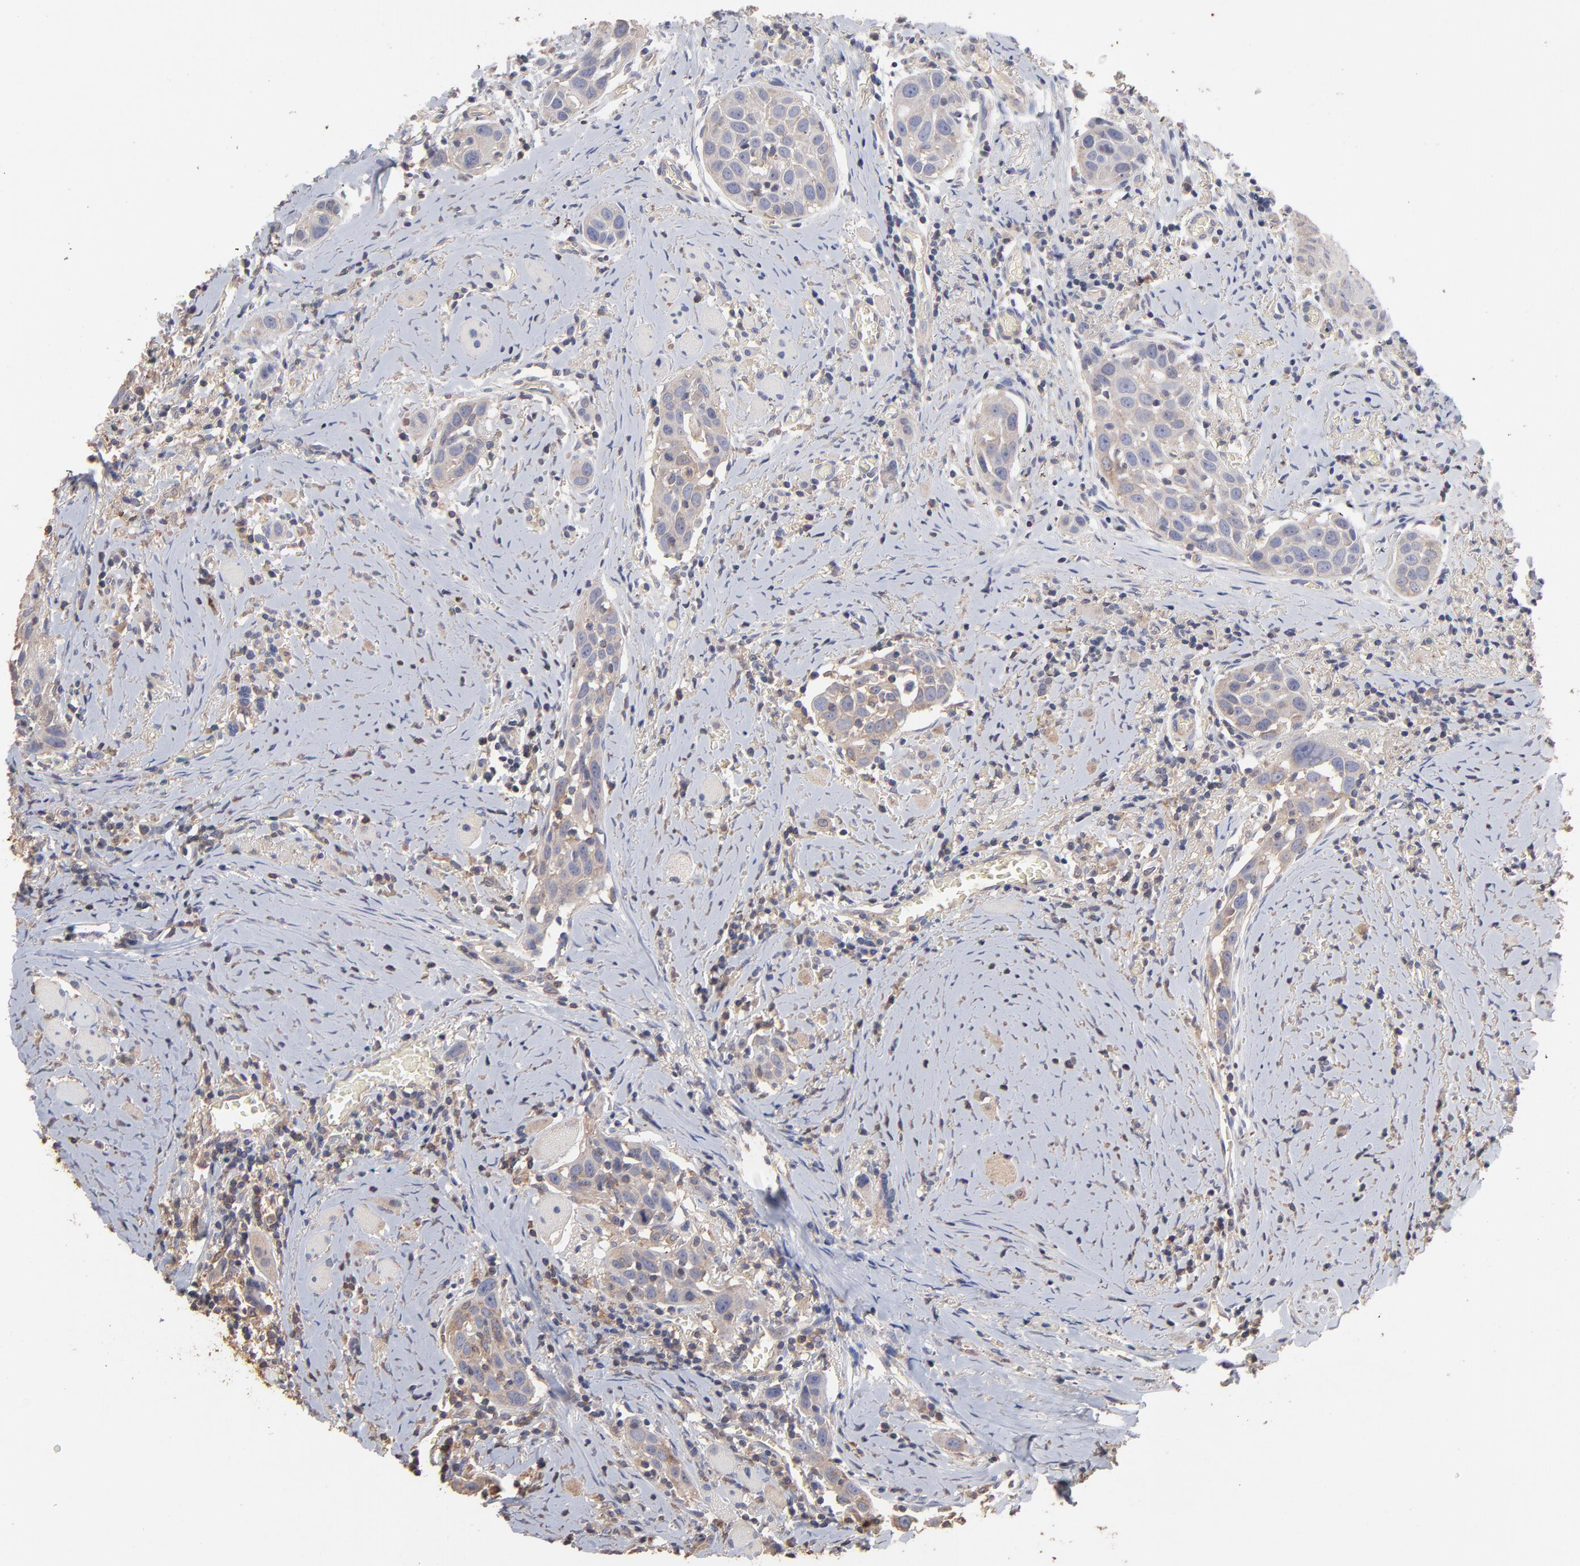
{"staining": {"intensity": "weak", "quantity": ">75%", "location": "cytoplasmic/membranous"}, "tissue": "head and neck cancer", "cell_type": "Tumor cells", "image_type": "cancer", "snomed": [{"axis": "morphology", "description": "Squamous cell carcinoma, NOS"}, {"axis": "topography", "description": "Oral tissue"}, {"axis": "topography", "description": "Head-Neck"}], "caption": "An image of head and neck squamous cell carcinoma stained for a protein displays weak cytoplasmic/membranous brown staining in tumor cells. Ihc stains the protein in brown and the nuclei are stained blue.", "gene": "TANGO2", "patient": {"sex": "female", "age": 50}}